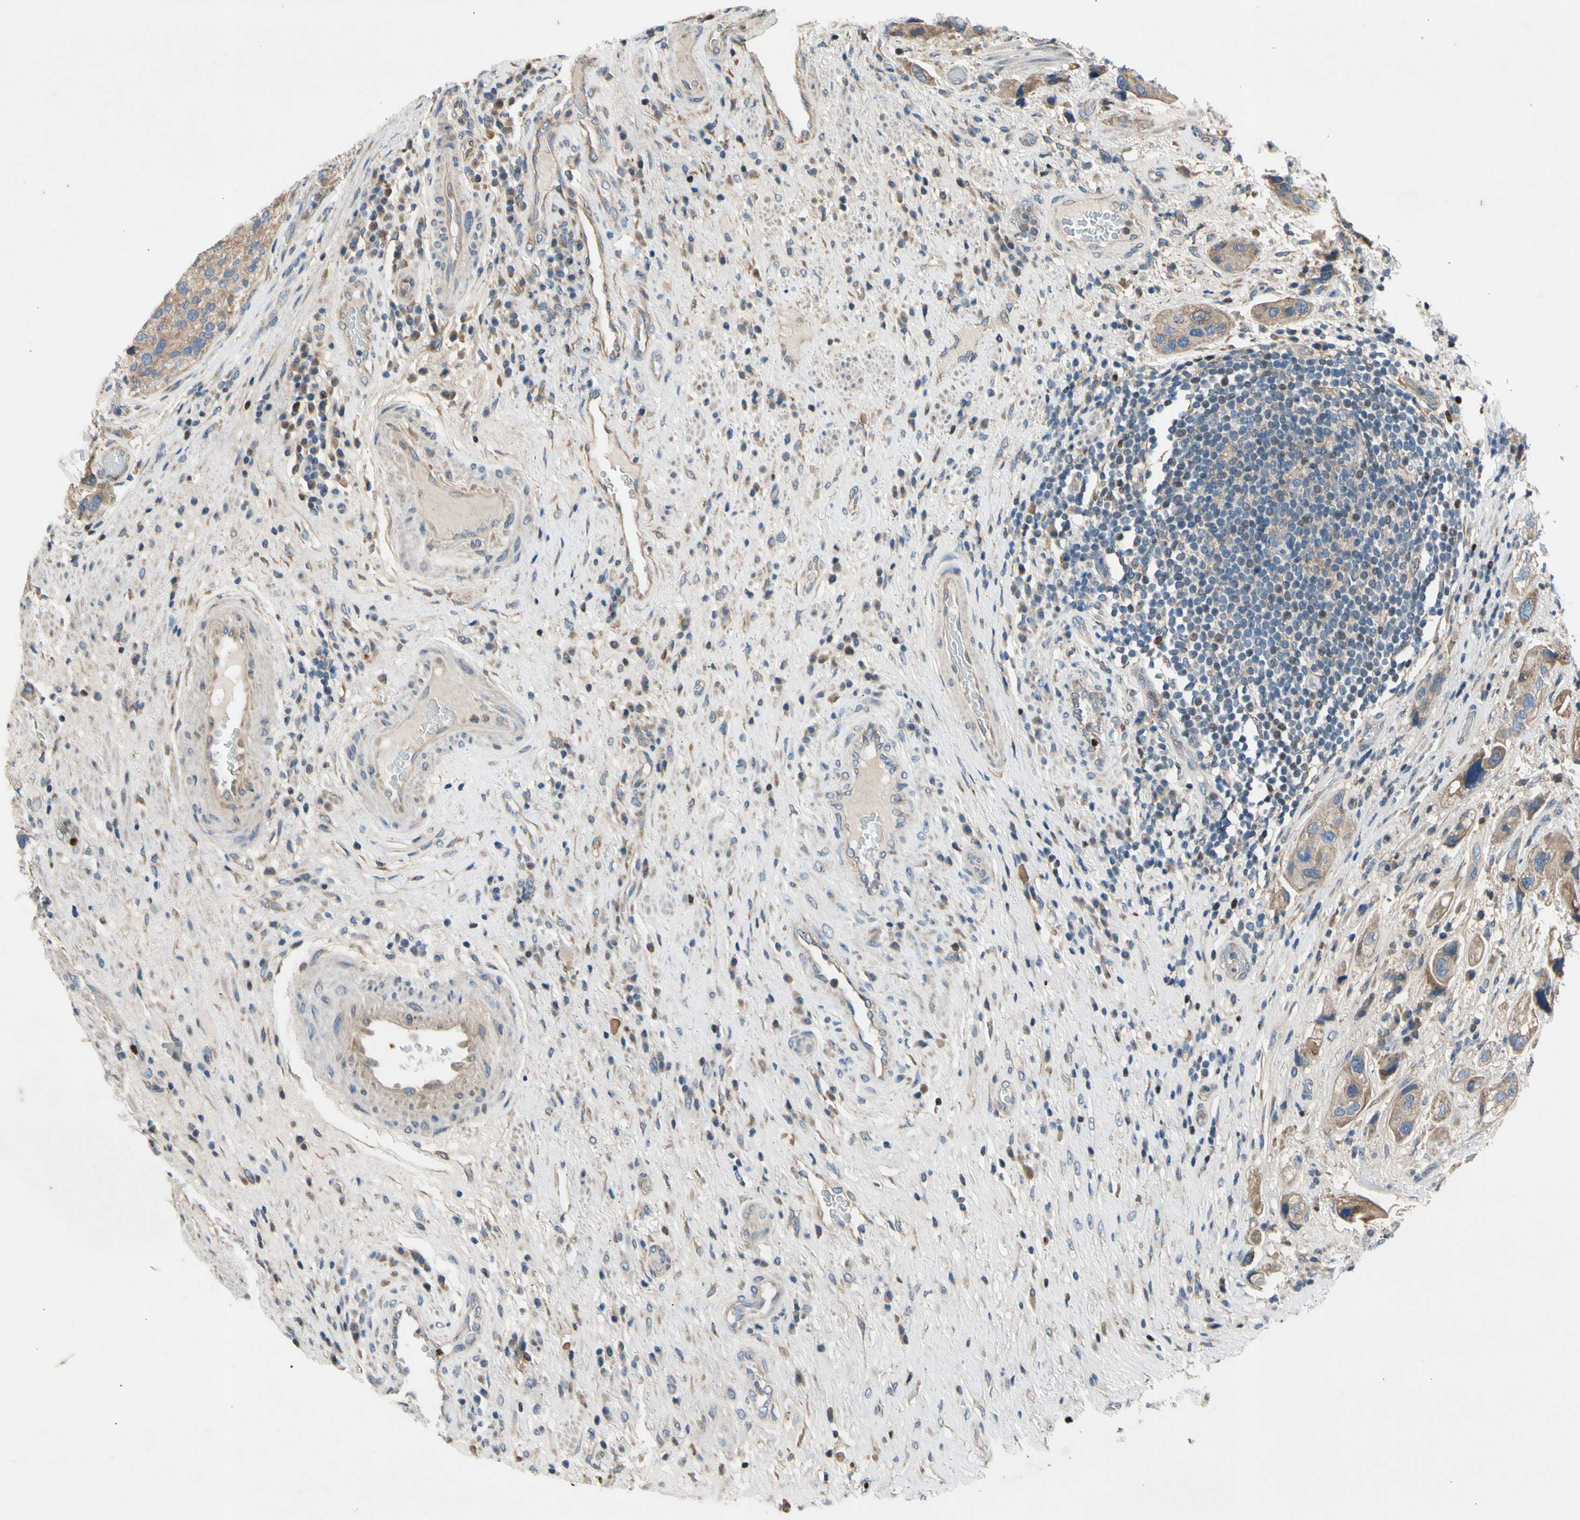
{"staining": {"intensity": "weak", "quantity": ">75%", "location": "cytoplasmic/membranous"}, "tissue": "urothelial cancer", "cell_type": "Tumor cells", "image_type": "cancer", "snomed": [{"axis": "morphology", "description": "Urothelial carcinoma, High grade"}, {"axis": "topography", "description": "Urinary bladder"}], "caption": "An image showing weak cytoplasmic/membranous expression in approximately >75% of tumor cells in urothelial carcinoma (high-grade), as visualized by brown immunohistochemical staining.", "gene": "TBX21", "patient": {"sex": "female", "age": 64}}